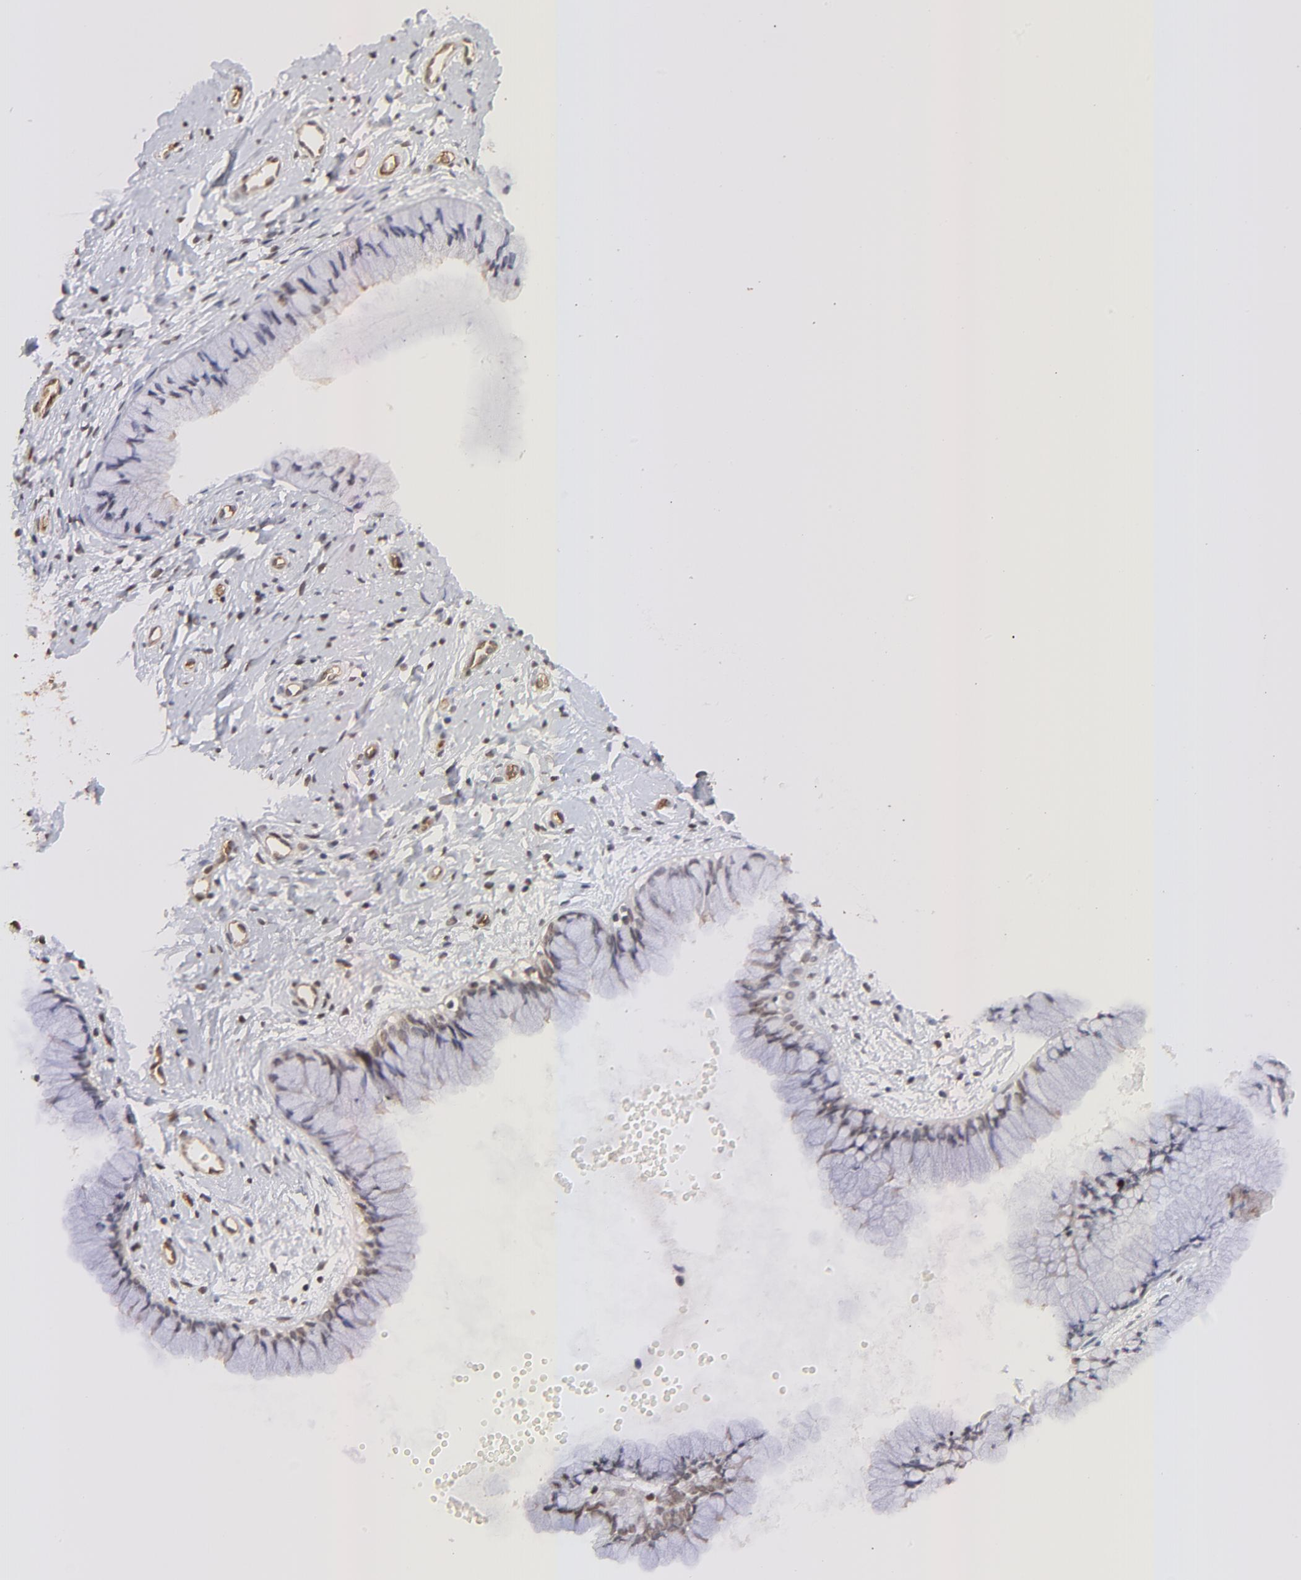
{"staining": {"intensity": "weak", "quantity": "25%-75%", "location": "nuclear"}, "tissue": "cervix", "cell_type": "Glandular cells", "image_type": "normal", "snomed": [{"axis": "morphology", "description": "Normal tissue, NOS"}, {"axis": "topography", "description": "Cervix"}], "caption": "Immunohistochemistry (IHC) (DAB) staining of unremarkable human cervix reveals weak nuclear protein expression in about 25%-75% of glandular cells. (Brightfield microscopy of DAB IHC at high magnification).", "gene": "ZFP92", "patient": {"sex": "female", "age": 46}}